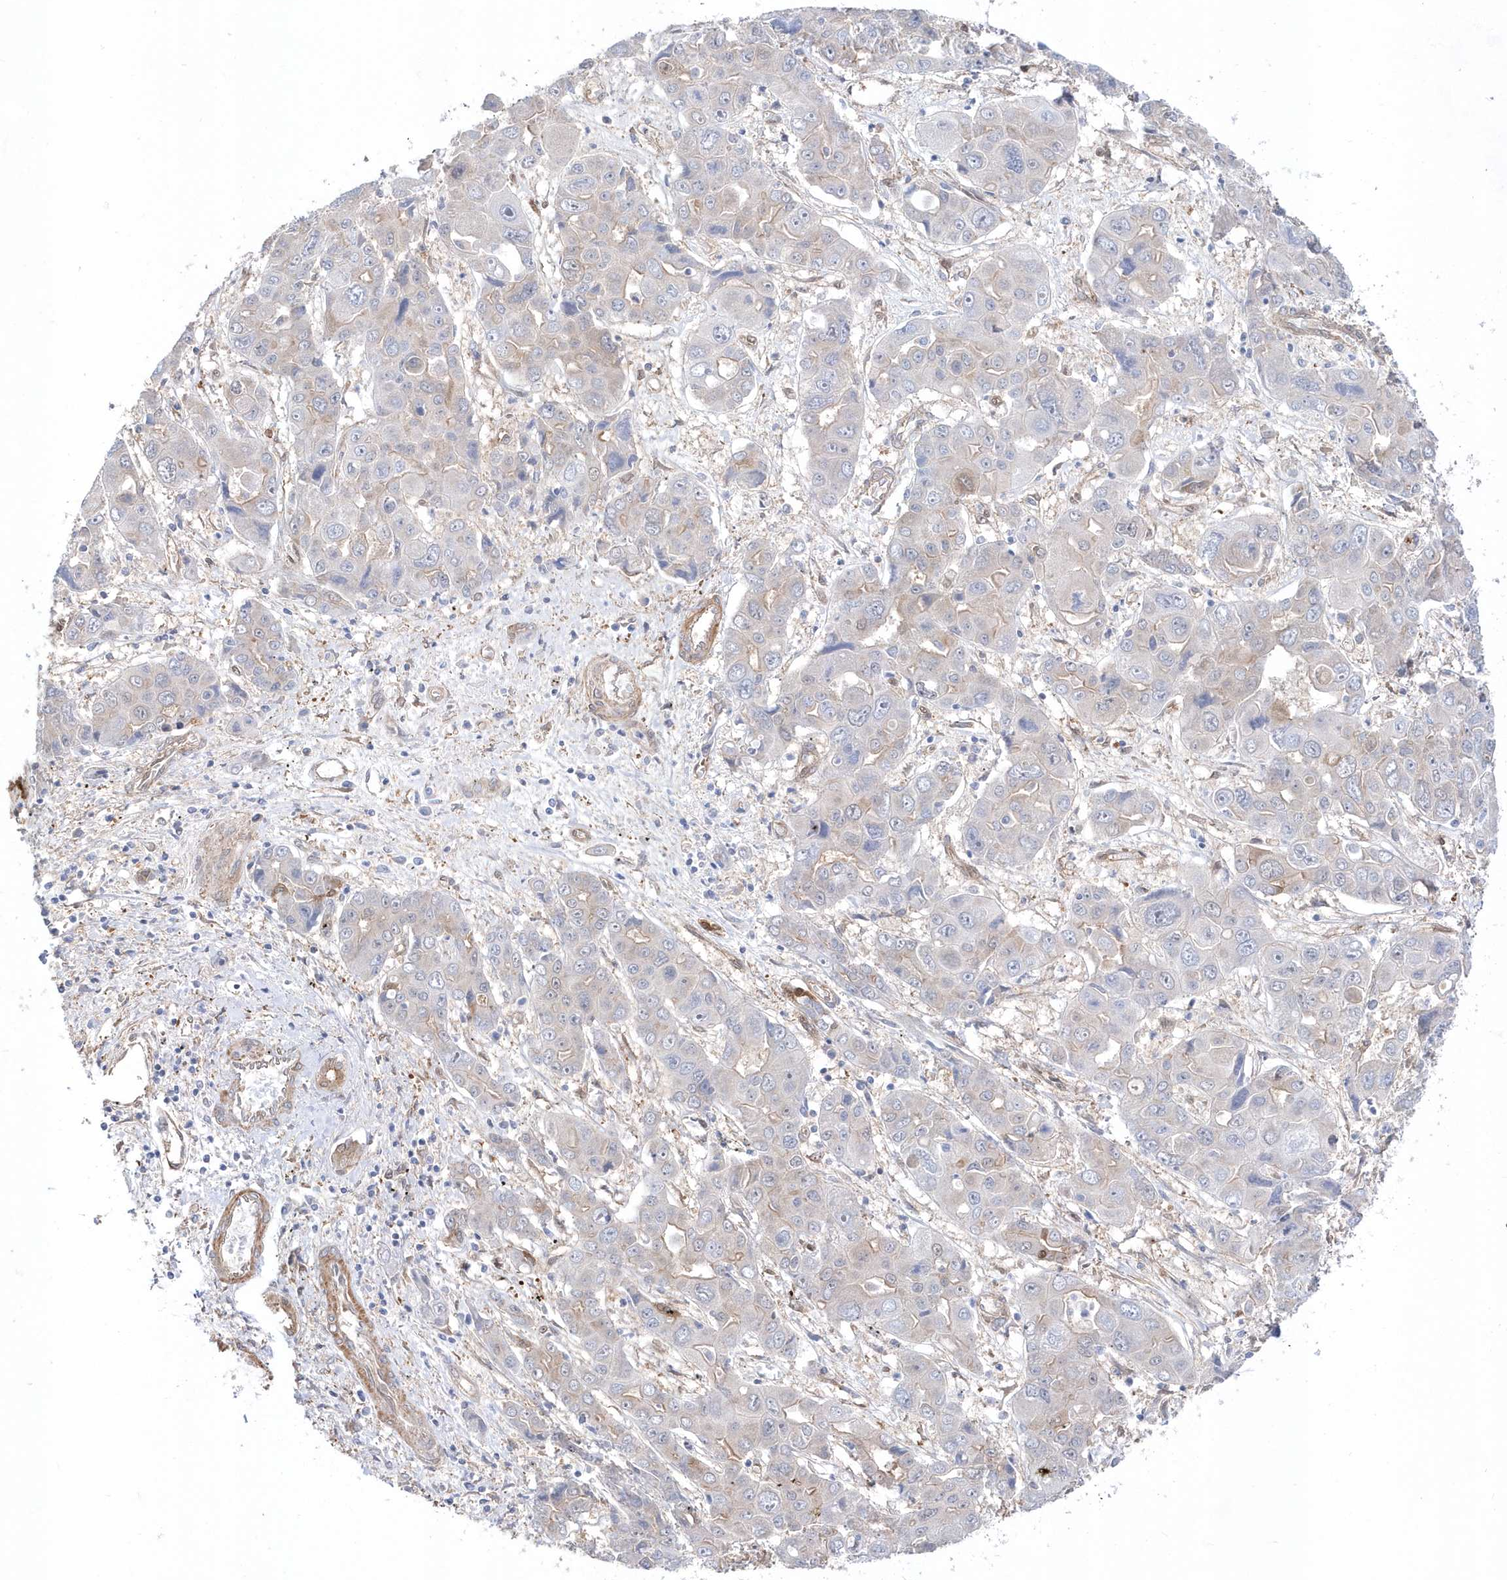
{"staining": {"intensity": "negative", "quantity": "none", "location": "none"}, "tissue": "liver cancer", "cell_type": "Tumor cells", "image_type": "cancer", "snomed": [{"axis": "morphology", "description": "Cholangiocarcinoma"}, {"axis": "topography", "description": "Liver"}], "caption": "DAB (3,3'-diaminobenzidine) immunohistochemical staining of liver cholangiocarcinoma reveals no significant staining in tumor cells.", "gene": "BDH2", "patient": {"sex": "male", "age": 67}}